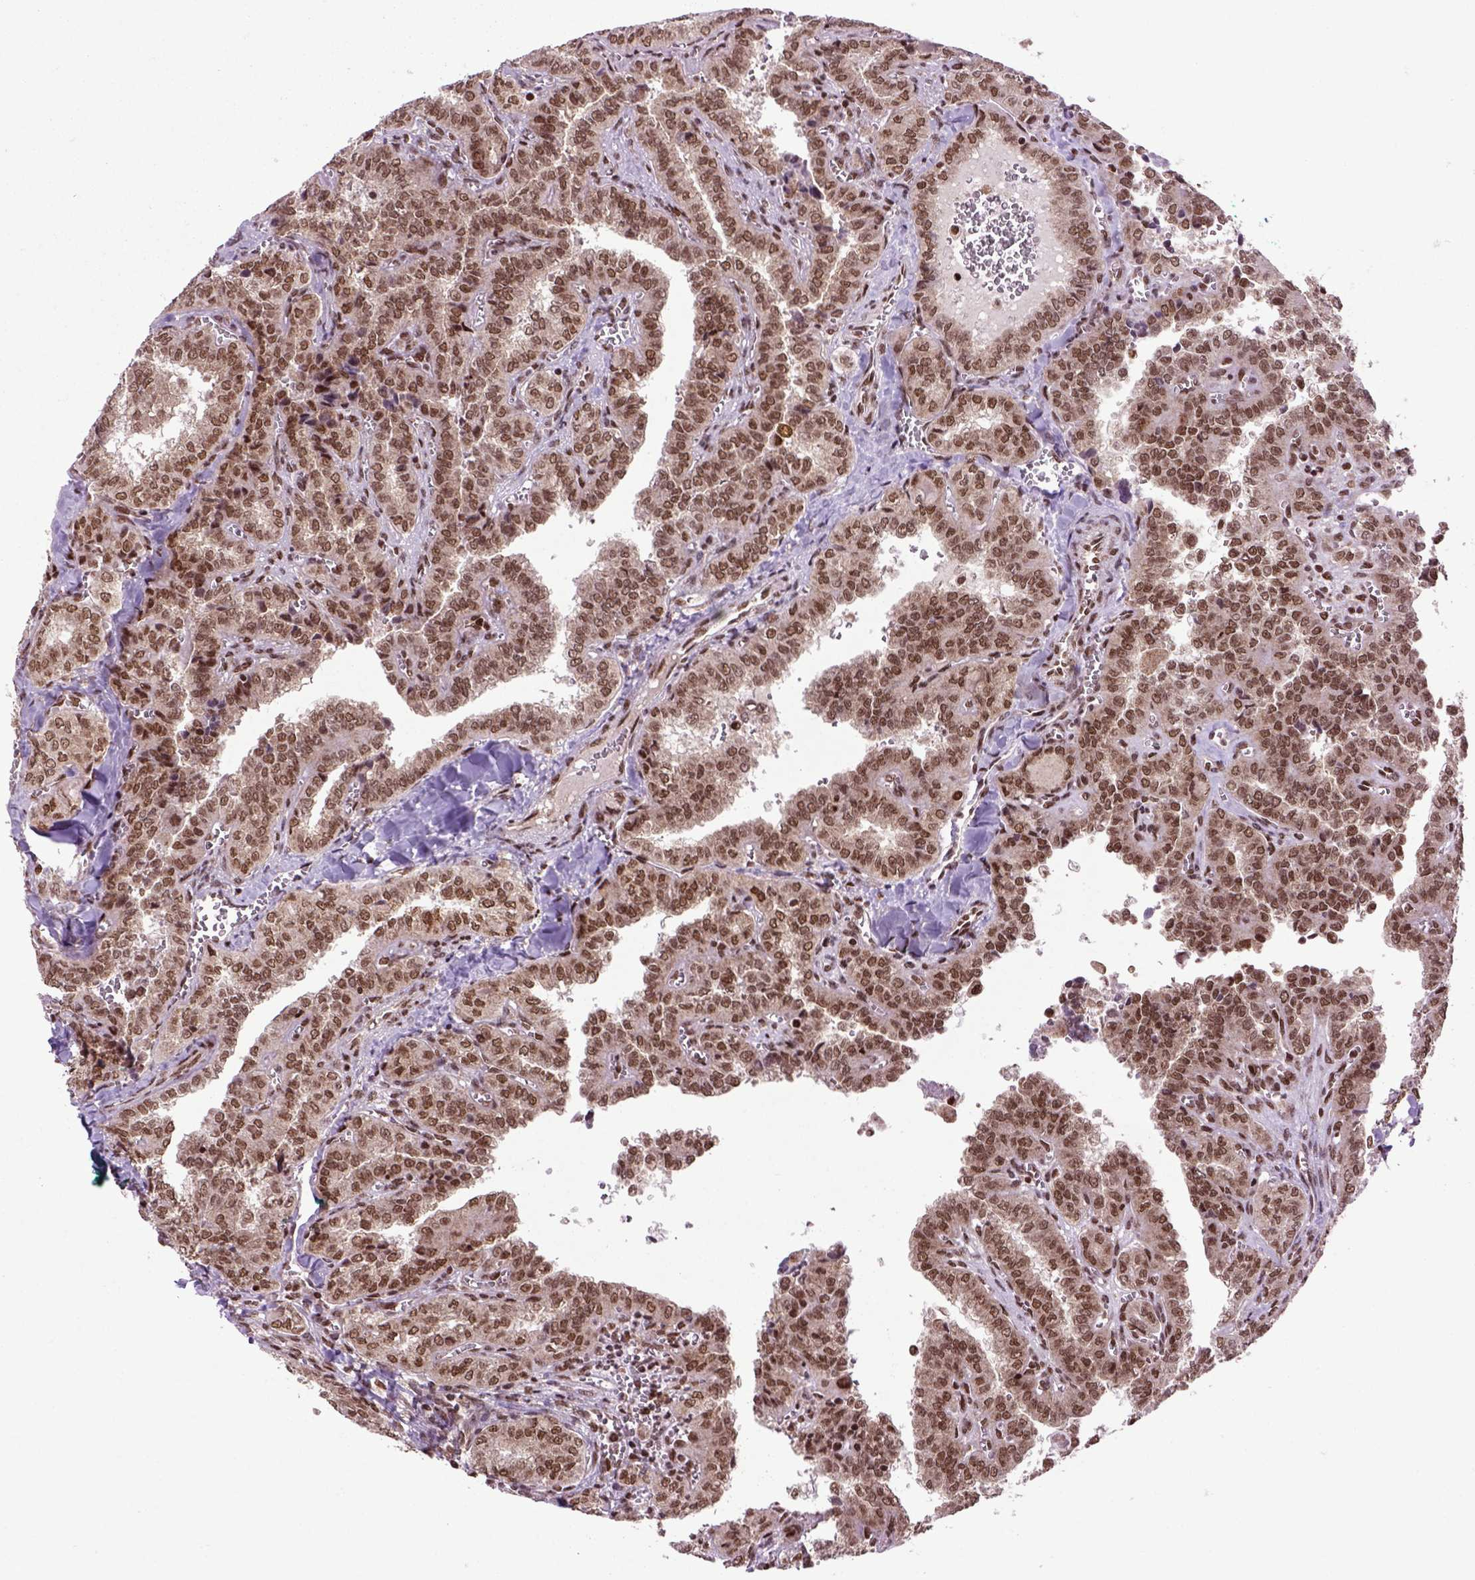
{"staining": {"intensity": "moderate", "quantity": ">75%", "location": "nuclear"}, "tissue": "thyroid cancer", "cell_type": "Tumor cells", "image_type": "cancer", "snomed": [{"axis": "morphology", "description": "Papillary adenocarcinoma, NOS"}, {"axis": "topography", "description": "Thyroid gland"}], "caption": "Immunohistochemical staining of human papillary adenocarcinoma (thyroid) exhibits medium levels of moderate nuclear positivity in approximately >75% of tumor cells. (DAB (3,3'-diaminobenzidine) IHC with brightfield microscopy, high magnification).", "gene": "CELF1", "patient": {"sex": "female", "age": 41}}